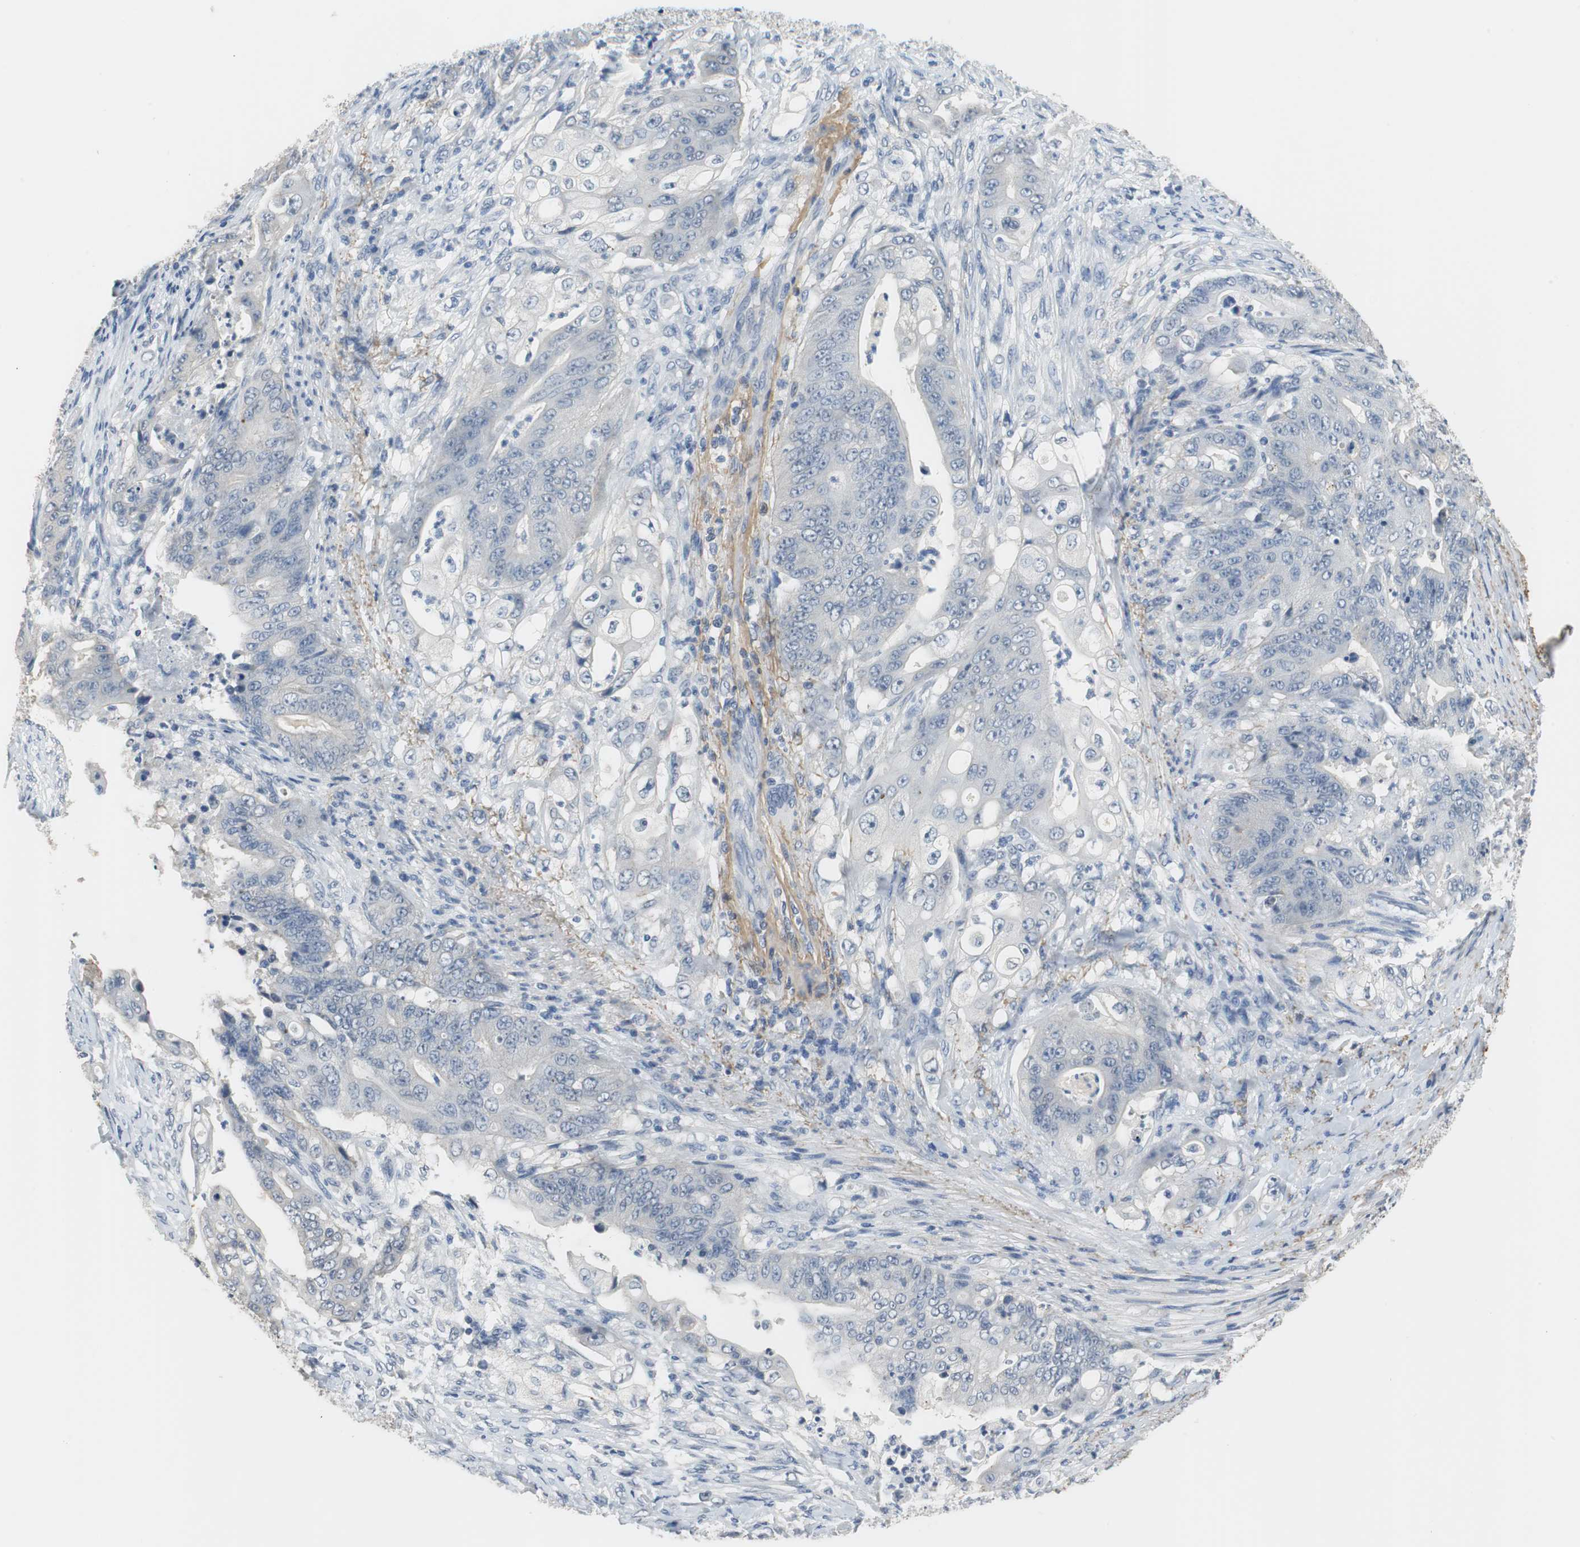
{"staining": {"intensity": "negative", "quantity": "none", "location": "none"}, "tissue": "stomach cancer", "cell_type": "Tumor cells", "image_type": "cancer", "snomed": [{"axis": "morphology", "description": "Adenocarcinoma, NOS"}, {"axis": "topography", "description": "Stomach"}], "caption": "Tumor cells are negative for protein expression in human stomach cancer. The staining was performed using DAB (3,3'-diaminobenzidine) to visualize the protein expression in brown, while the nuclei were stained in blue with hematoxylin (Magnification: 20x).", "gene": "MUC7", "patient": {"sex": "female", "age": 73}}